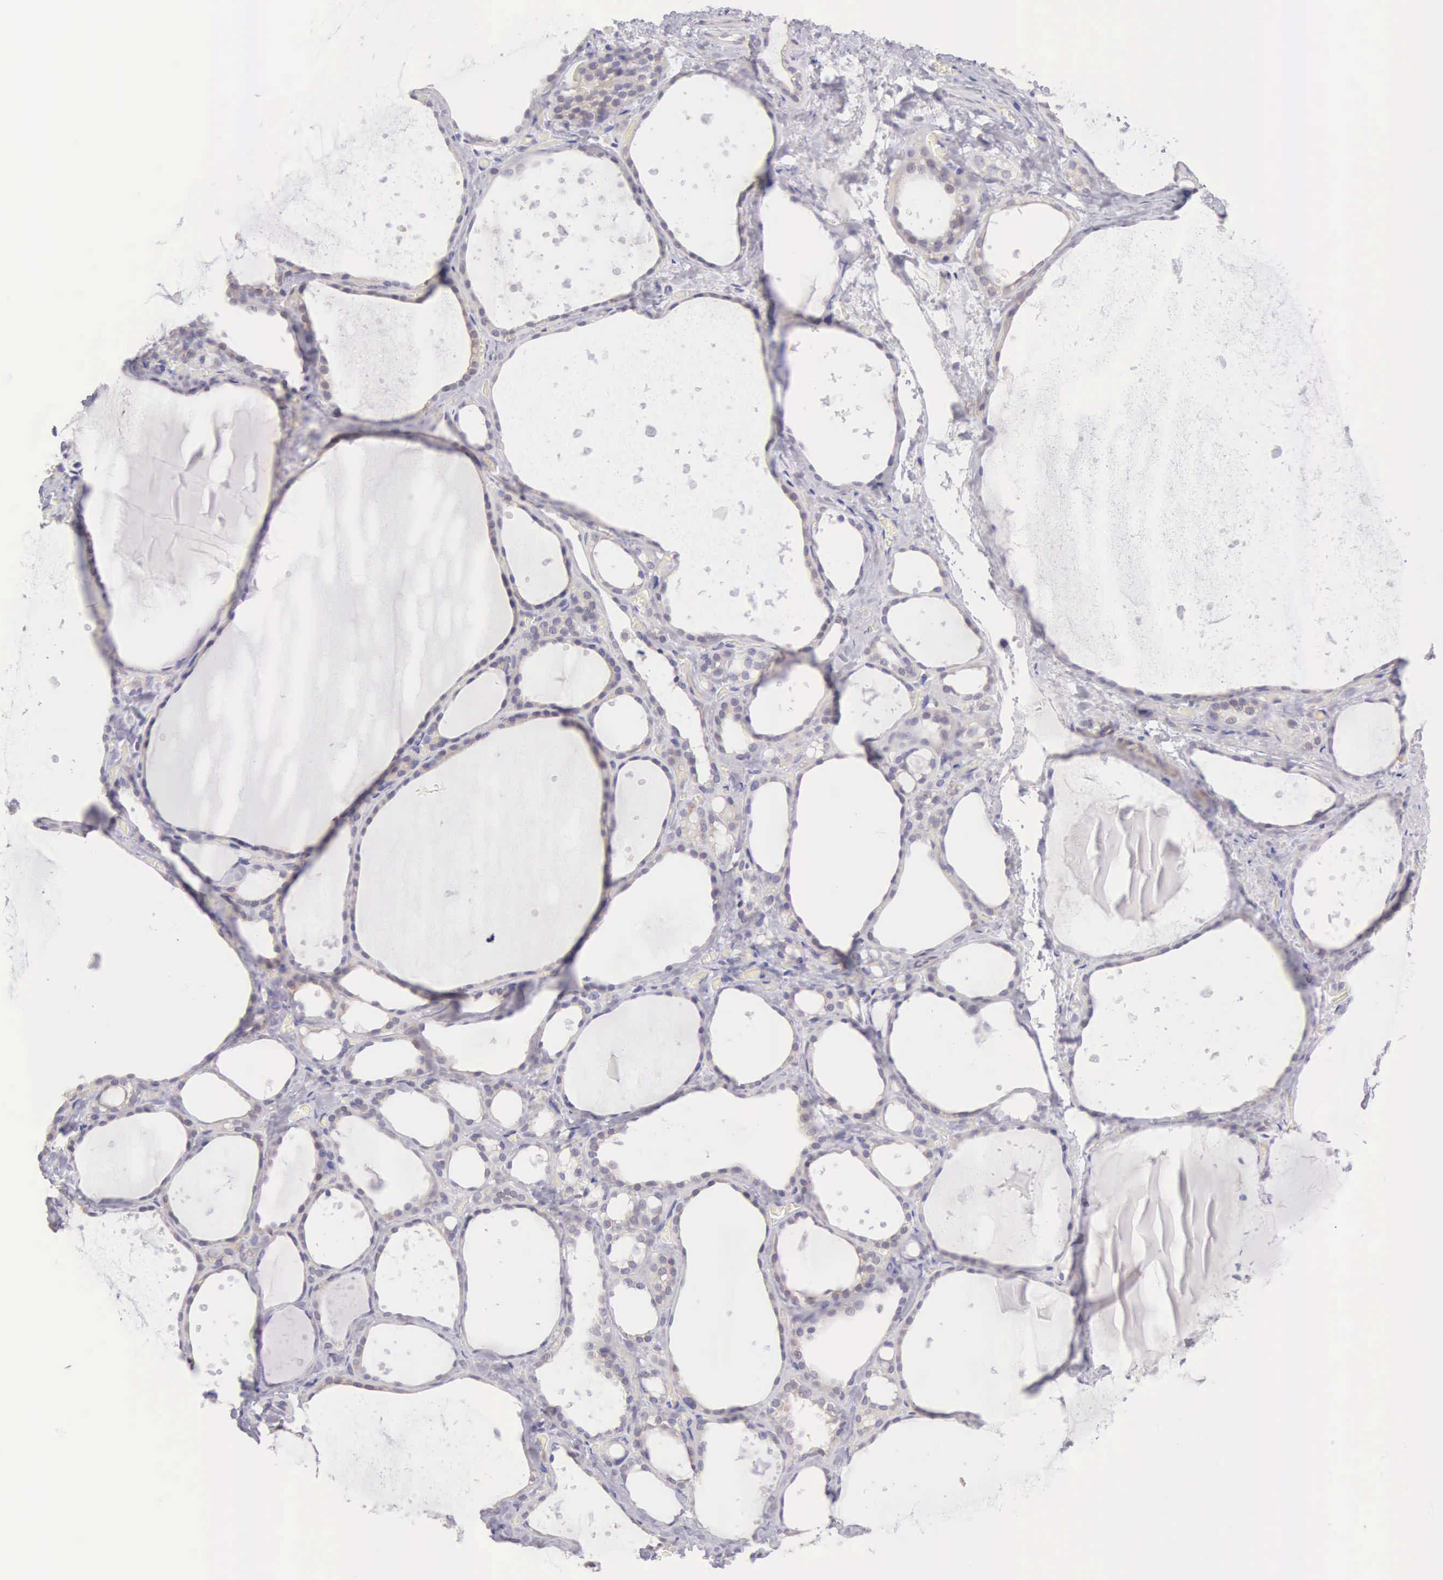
{"staining": {"intensity": "weak", "quantity": "25%-75%", "location": "cytoplasmic/membranous"}, "tissue": "thyroid gland", "cell_type": "Glandular cells", "image_type": "normal", "snomed": [{"axis": "morphology", "description": "Normal tissue, NOS"}, {"axis": "topography", "description": "Thyroid gland"}], "caption": "The photomicrograph shows immunohistochemical staining of benign thyroid gland. There is weak cytoplasmic/membranous expression is seen in approximately 25%-75% of glandular cells. (DAB (3,3'-diaminobenzidine) IHC with brightfield microscopy, high magnification).", "gene": "ARFGAP3", "patient": {"sex": "male", "age": 76}}